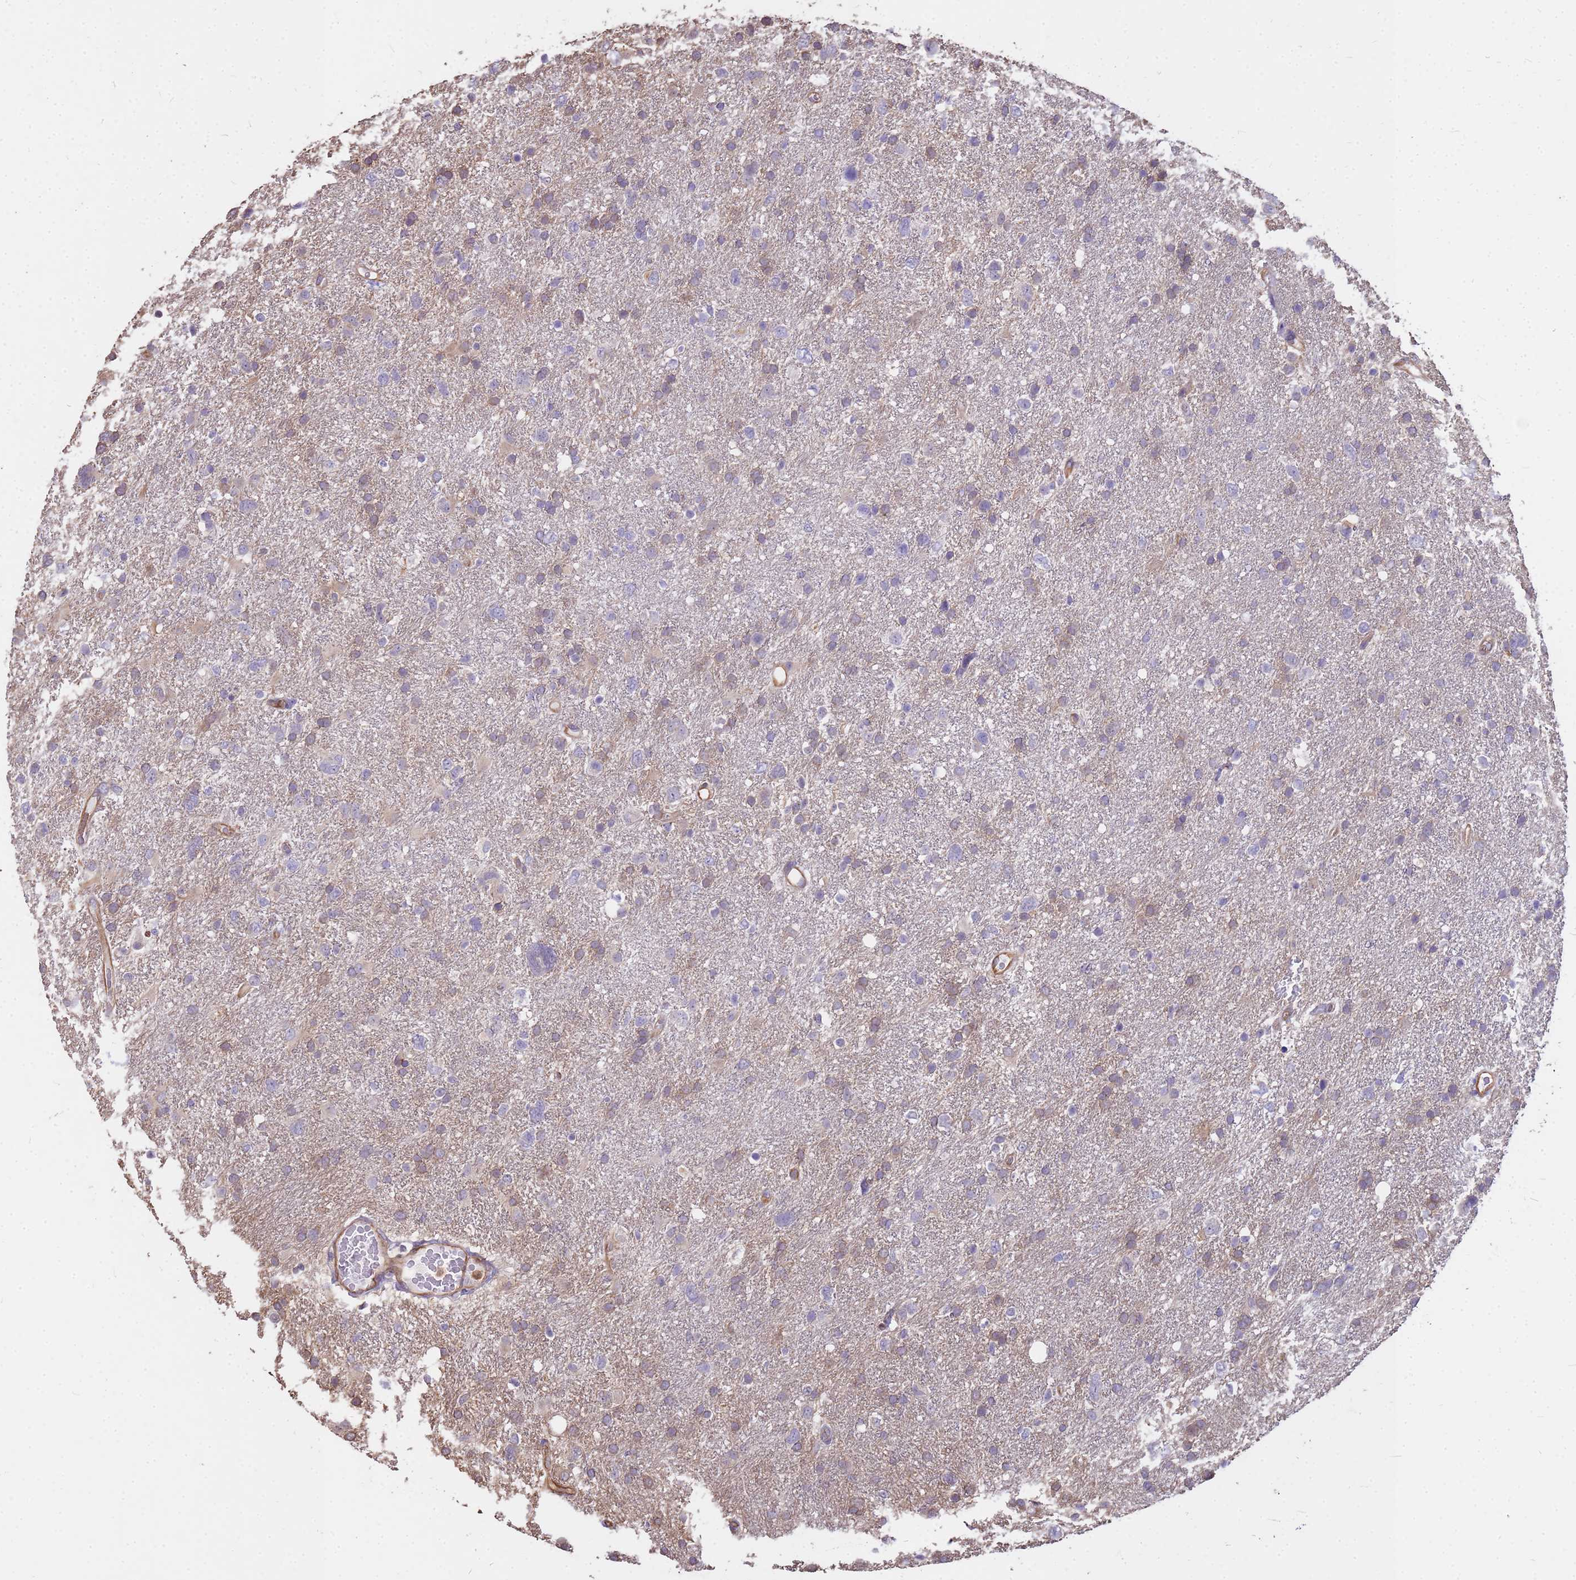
{"staining": {"intensity": "weak", "quantity": "25%-75%", "location": "cytoplasmic/membranous"}, "tissue": "glioma", "cell_type": "Tumor cells", "image_type": "cancer", "snomed": [{"axis": "morphology", "description": "Glioma, malignant, High grade"}, {"axis": "topography", "description": "Brain"}], "caption": "DAB (3,3'-diaminobenzidine) immunohistochemical staining of human glioma reveals weak cytoplasmic/membranous protein expression in approximately 25%-75% of tumor cells.", "gene": "TCEAL3", "patient": {"sex": "male", "age": 61}}